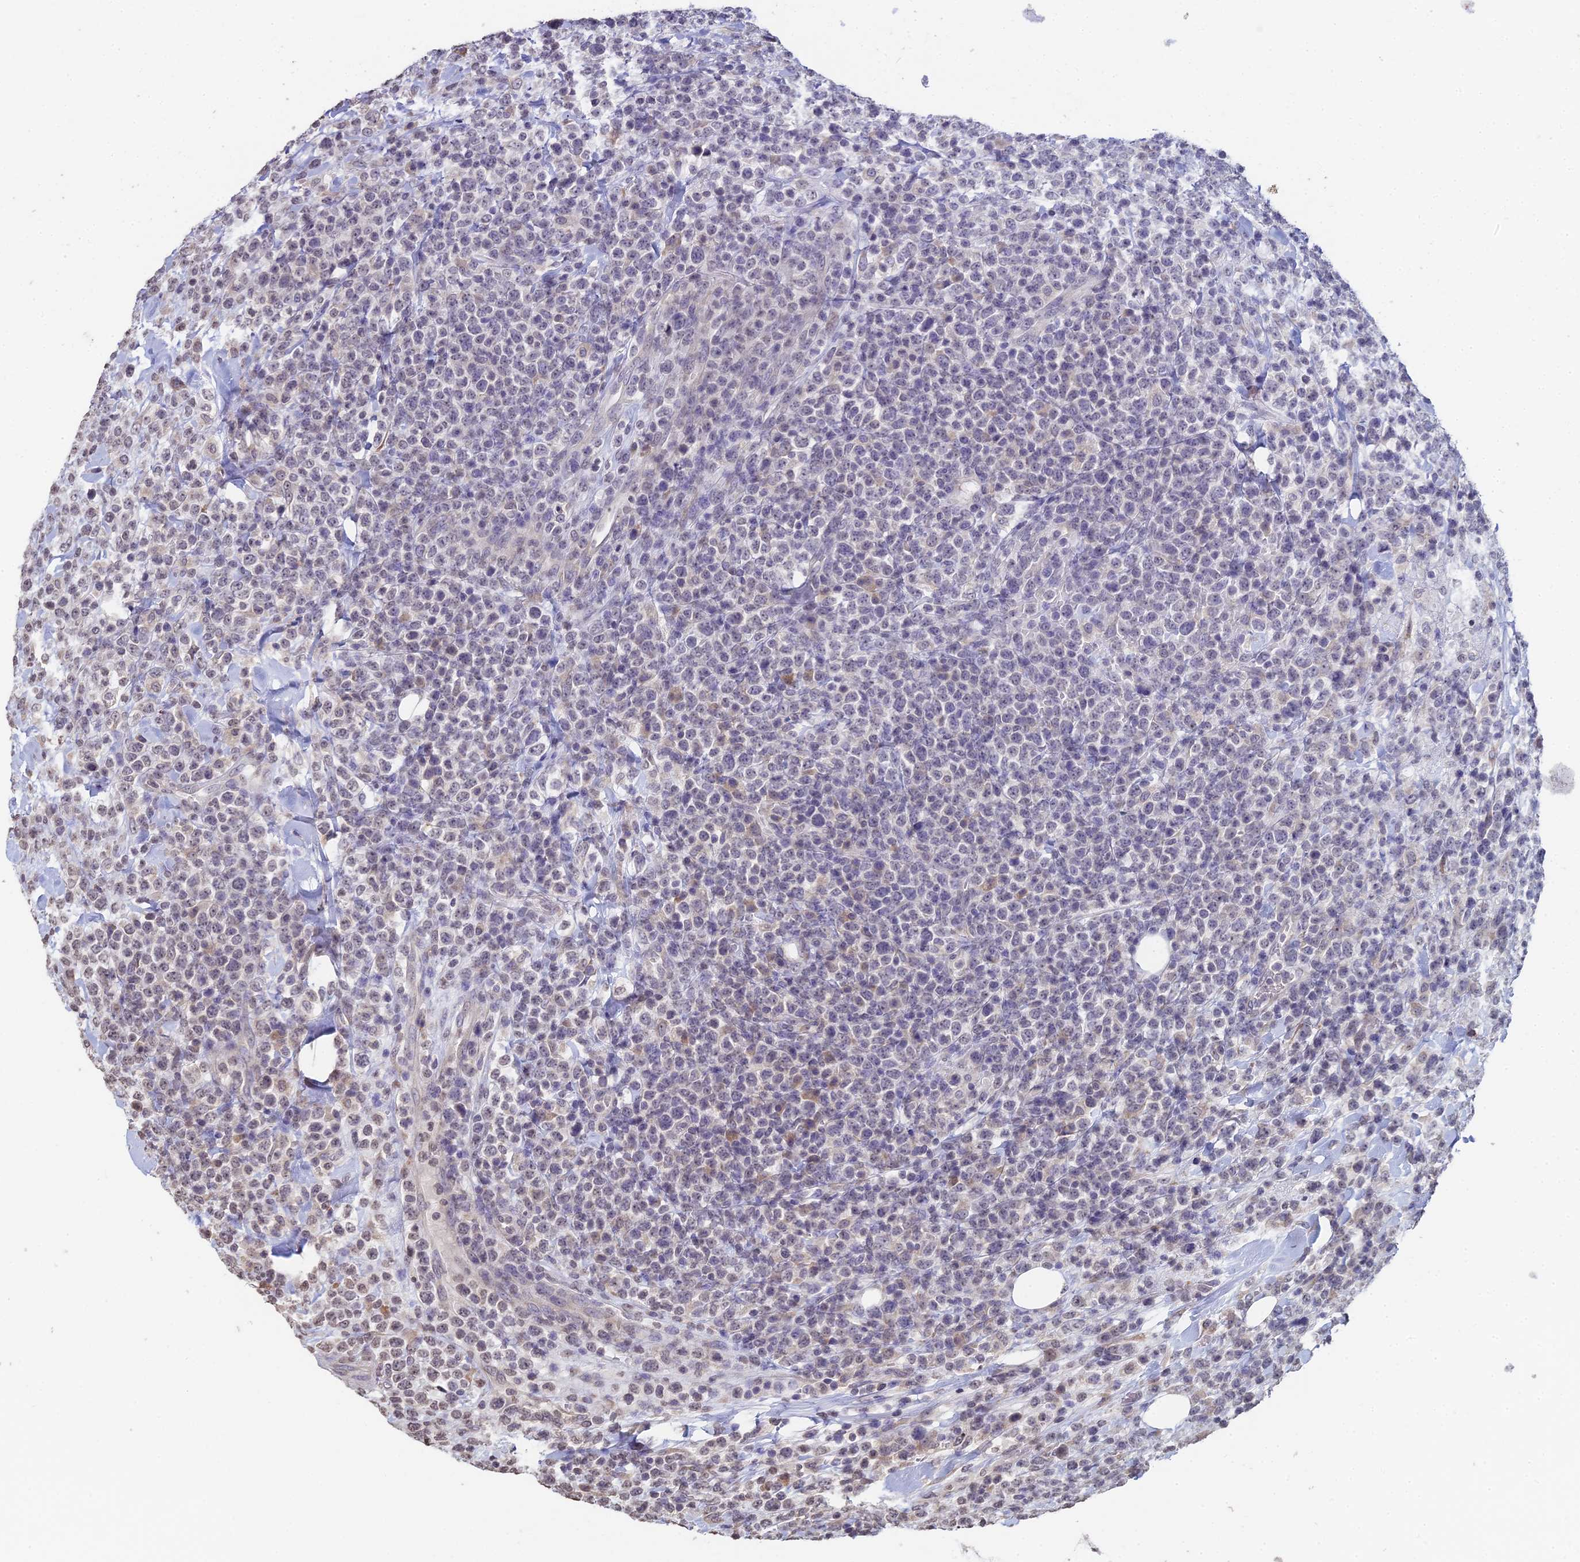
{"staining": {"intensity": "negative", "quantity": "none", "location": "none"}, "tissue": "lymphoma", "cell_type": "Tumor cells", "image_type": "cancer", "snomed": [{"axis": "morphology", "description": "Malignant lymphoma, non-Hodgkin's type, High grade"}, {"axis": "topography", "description": "Colon"}], "caption": "IHC of human lymphoma shows no positivity in tumor cells.", "gene": "PRR22", "patient": {"sex": "female", "age": 53}}